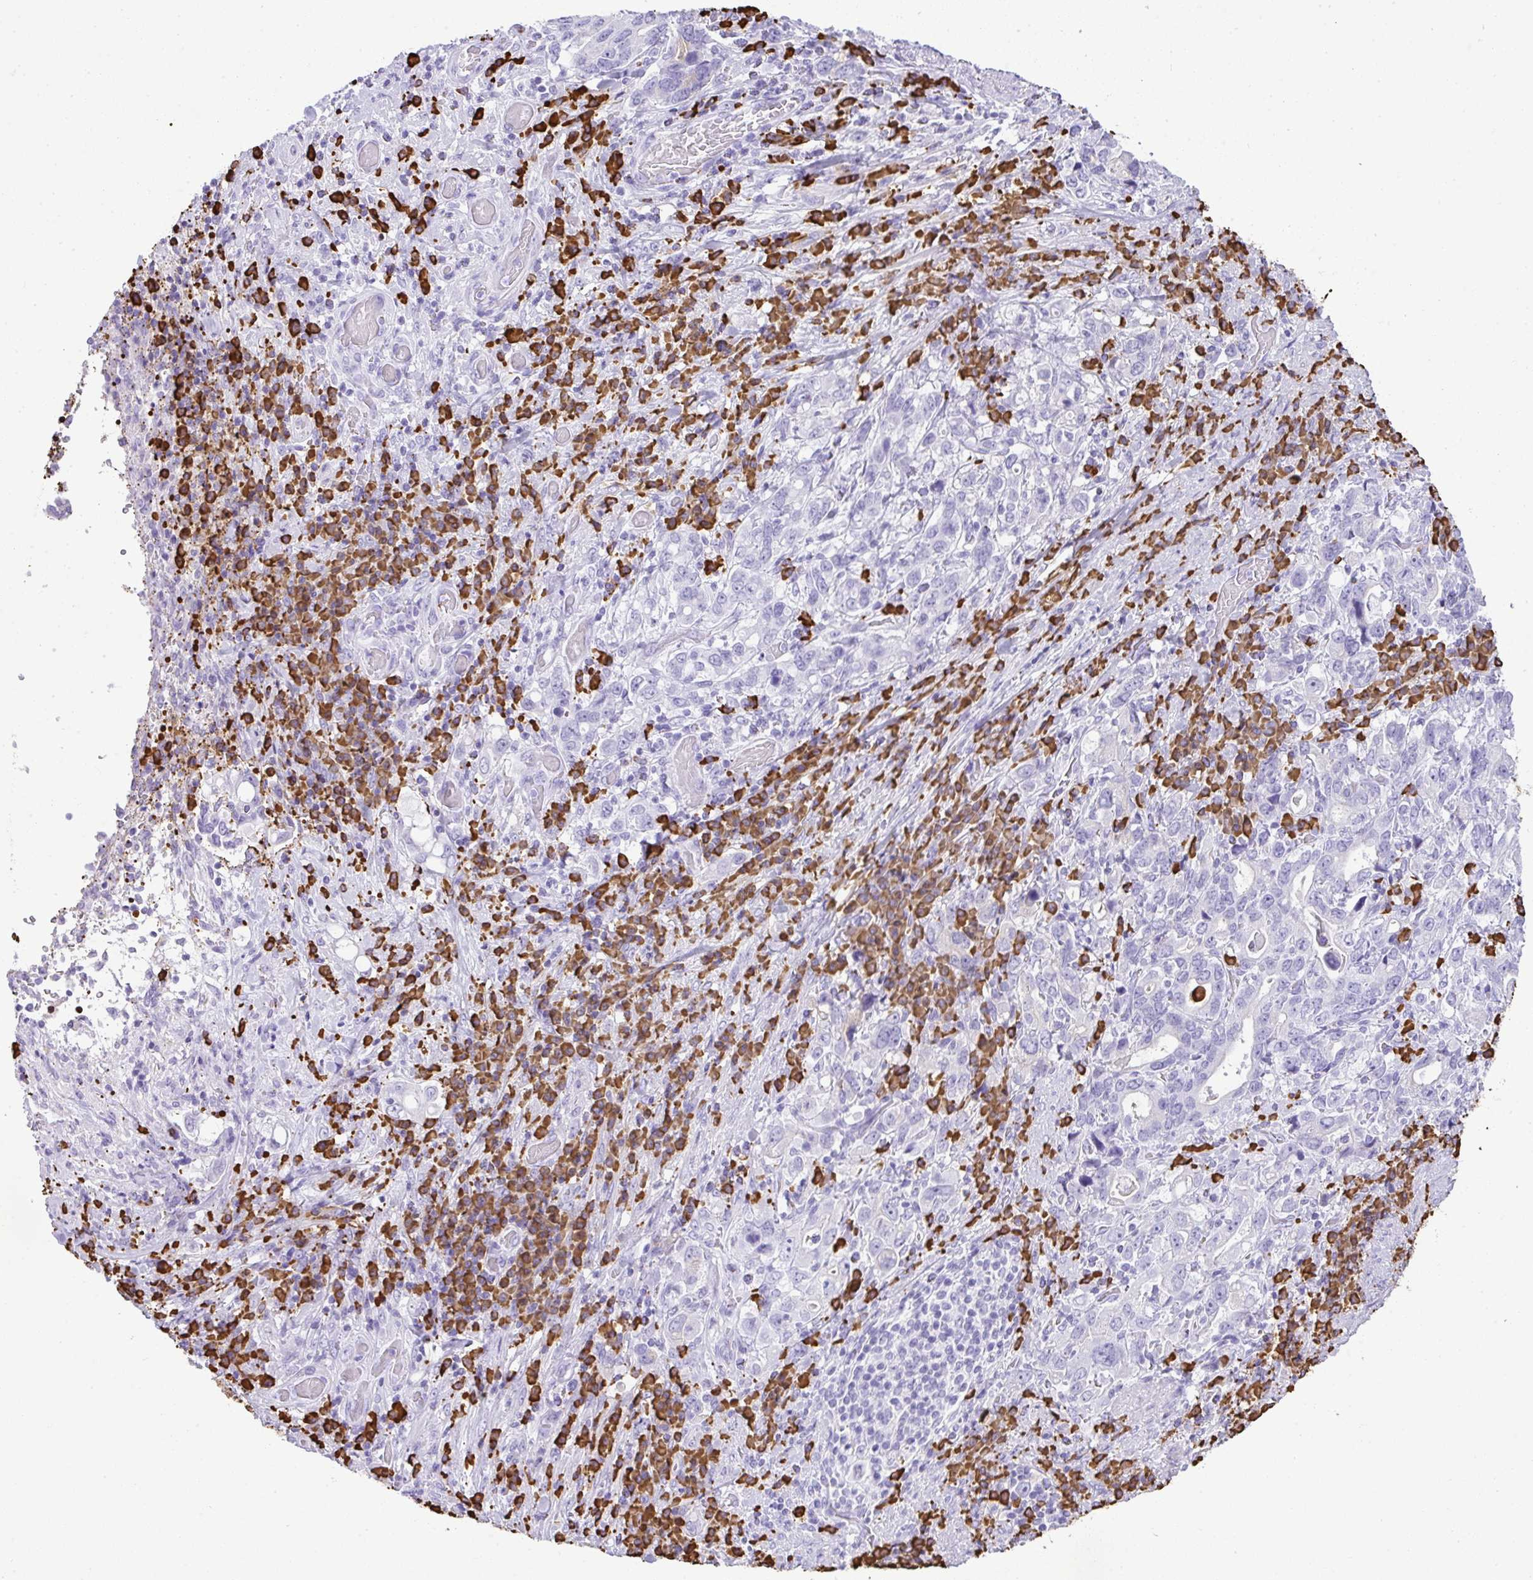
{"staining": {"intensity": "negative", "quantity": "none", "location": "none"}, "tissue": "stomach cancer", "cell_type": "Tumor cells", "image_type": "cancer", "snomed": [{"axis": "morphology", "description": "Adenocarcinoma, NOS"}, {"axis": "topography", "description": "Stomach, upper"}, {"axis": "topography", "description": "Stomach"}], "caption": "Immunohistochemistry (IHC) image of neoplastic tissue: human stomach cancer stained with DAB (3,3'-diaminobenzidine) reveals no significant protein staining in tumor cells.", "gene": "CDADC1", "patient": {"sex": "male", "age": 62}}